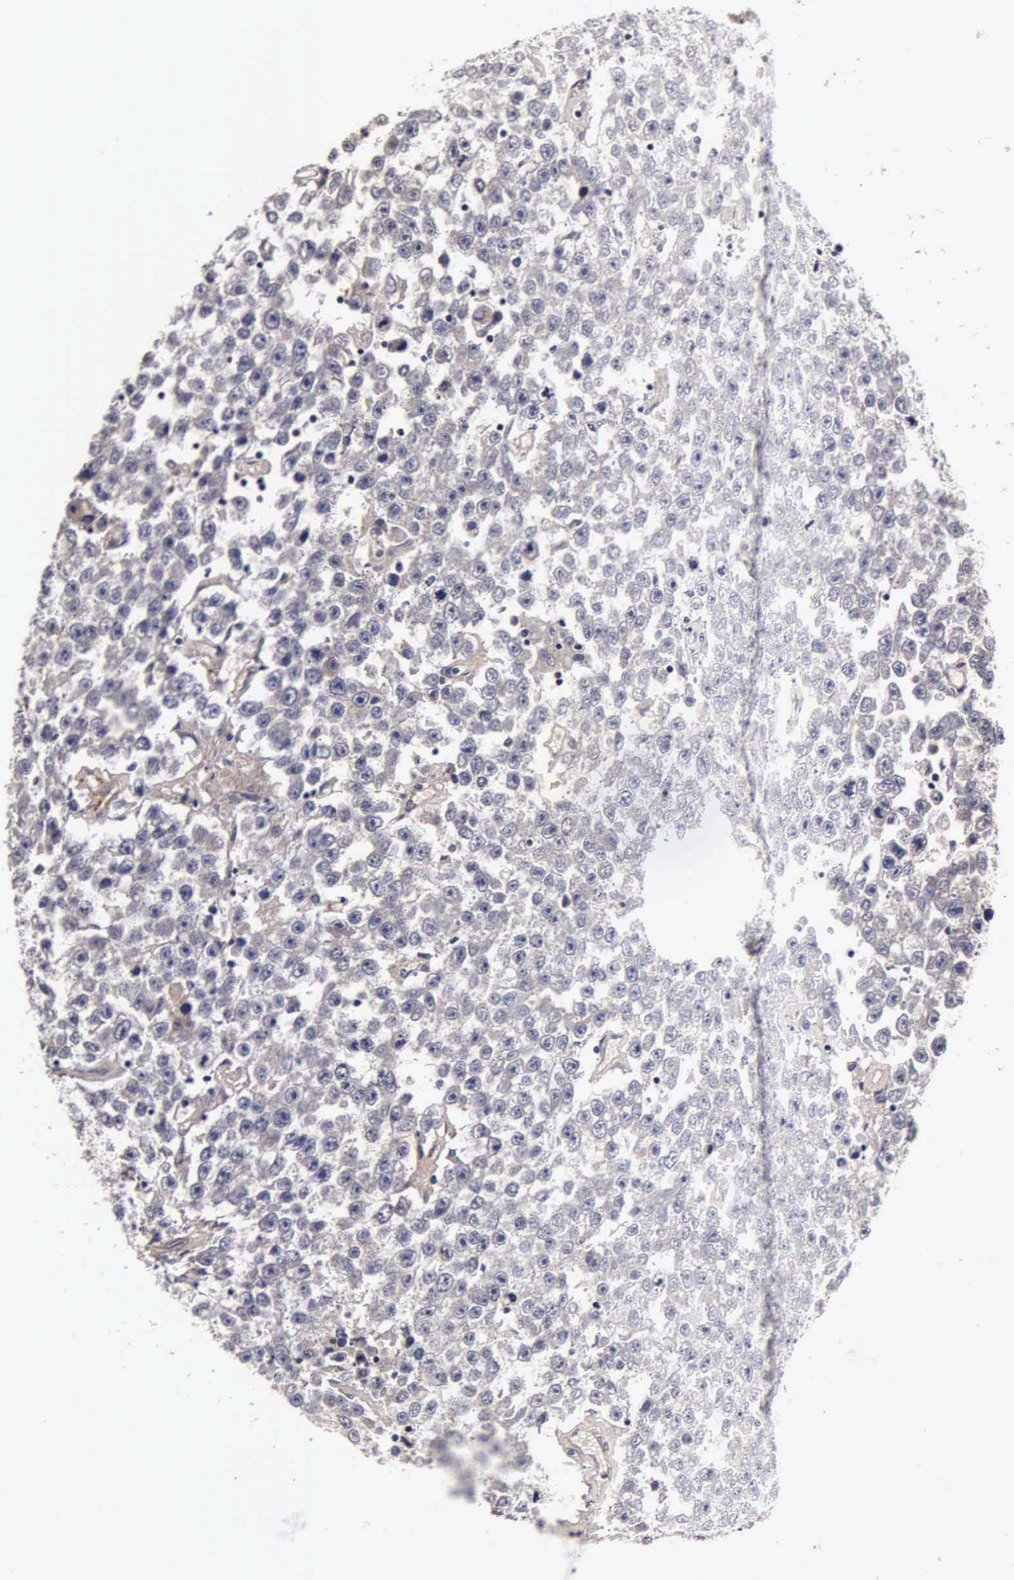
{"staining": {"intensity": "negative", "quantity": "none", "location": "none"}, "tissue": "testis cancer", "cell_type": "Tumor cells", "image_type": "cancer", "snomed": [{"axis": "morphology", "description": "Seminoma, NOS"}, {"axis": "topography", "description": "Testis"}], "caption": "DAB (3,3'-diaminobenzidine) immunohistochemical staining of human testis seminoma reveals no significant positivity in tumor cells.", "gene": "CST3", "patient": {"sex": "male", "age": 52}}